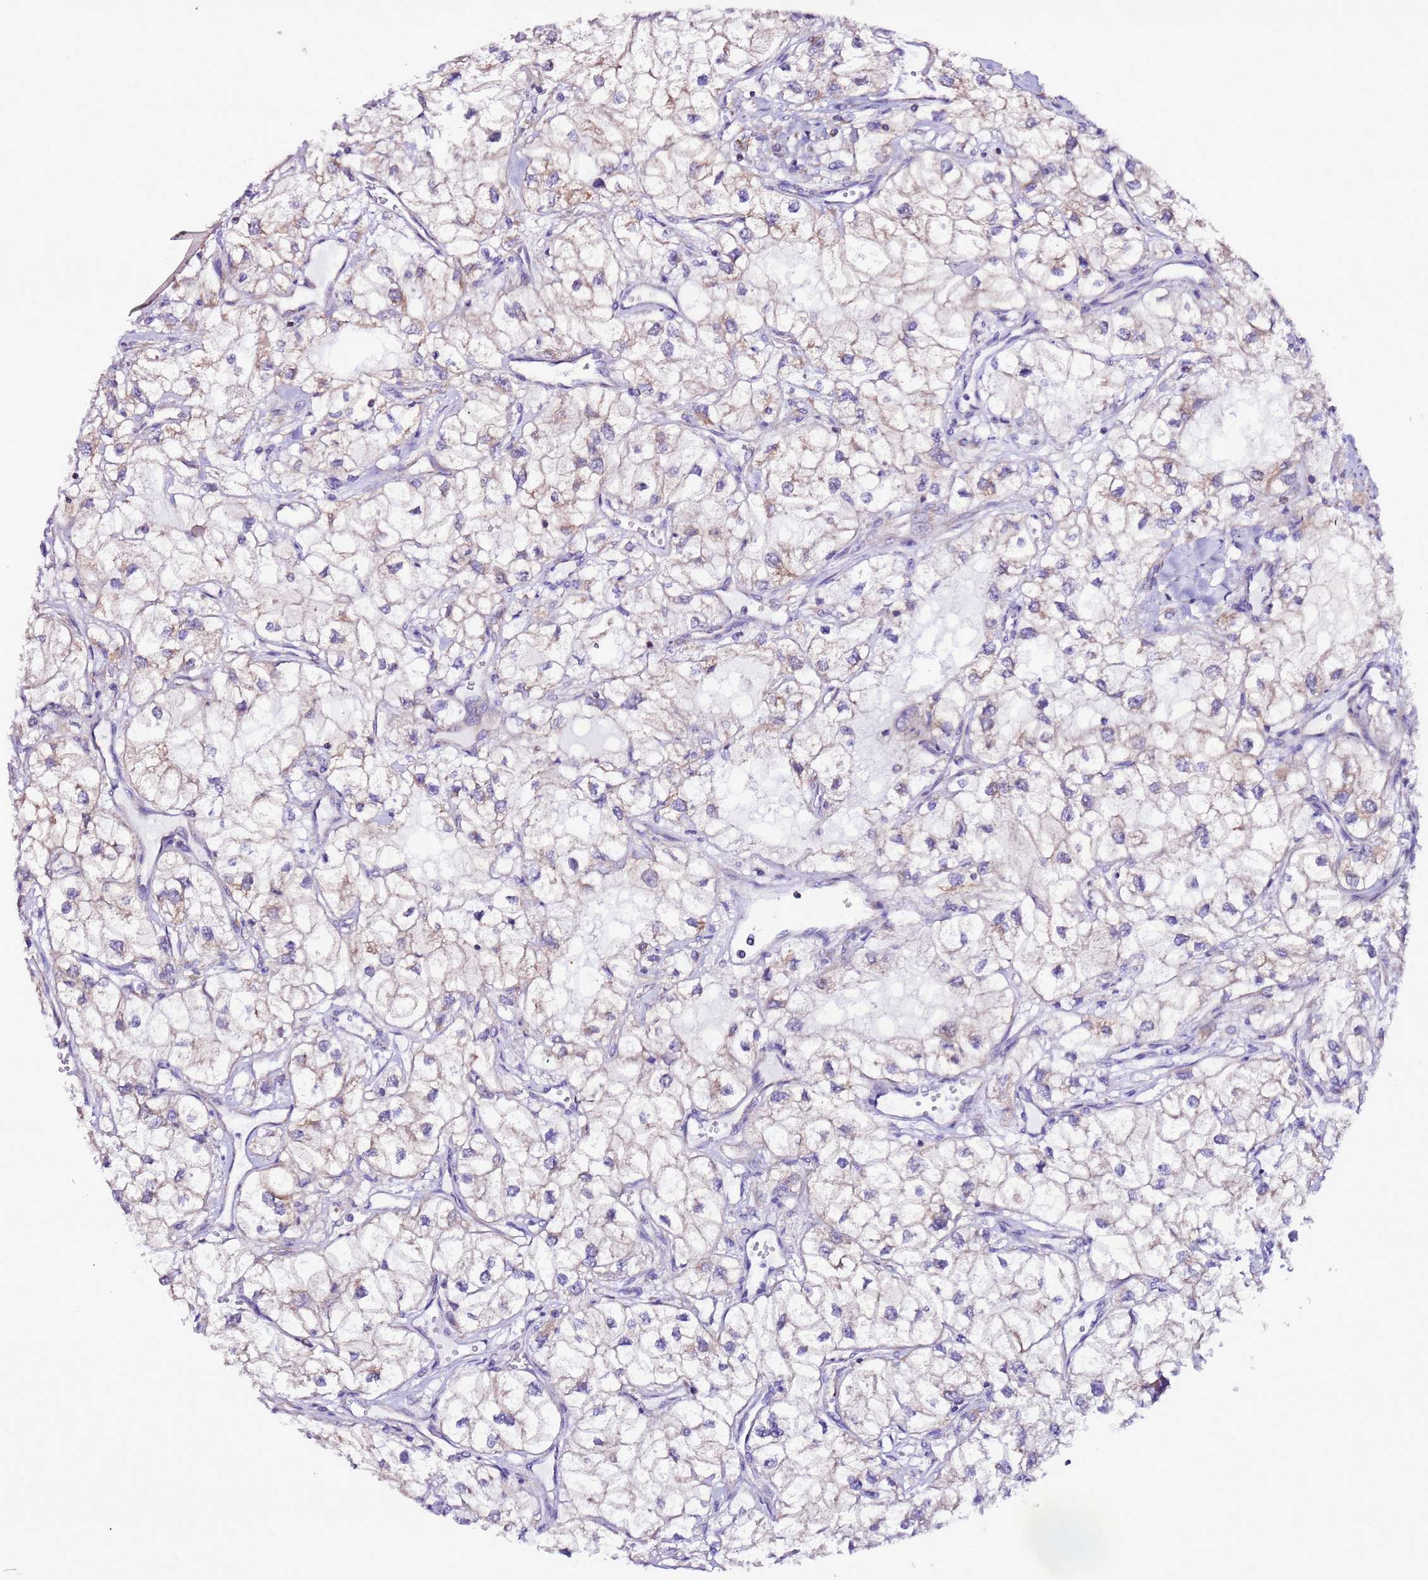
{"staining": {"intensity": "moderate", "quantity": "25%-75%", "location": "cytoplasmic/membranous"}, "tissue": "renal cancer", "cell_type": "Tumor cells", "image_type": "cancer", "snomed": [{"axis": "morphology", "description": "Adenocarcinoma, NOS"}, {"axis": "topography", "description": "Kidney"}], "caption": "Immunohistochemistry (IHC) of human renal adenocarcinoma displays medium levels of moderate cytoplasmic/membranous staining in about 25%-75% of tumor cells.", "gene": "AHI1", "patient": {"sex": "male", "age": 59}}